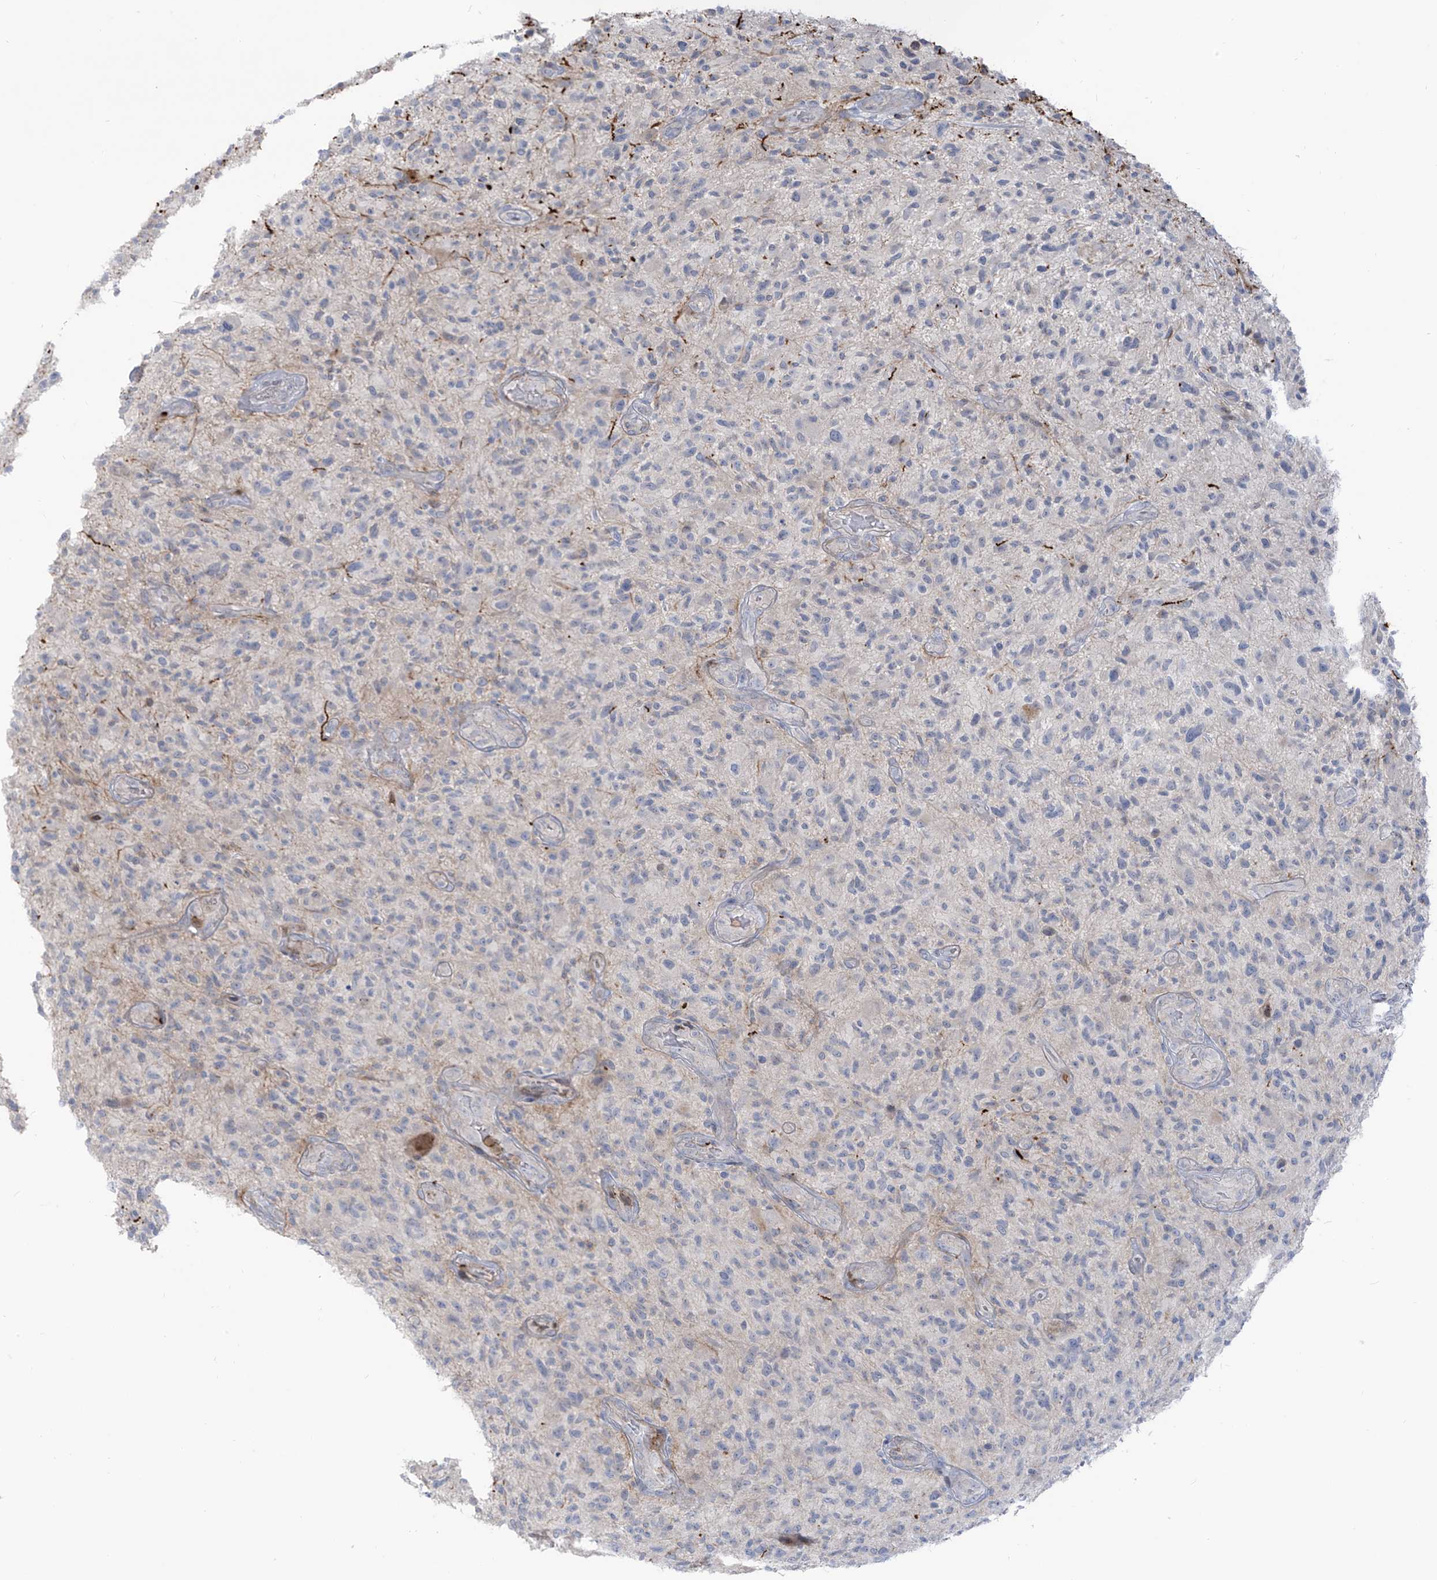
{"staining": {"intensity": "negative", "quantity": "none", "location": "none"}, "tissue": "glioma", "cell_type": "Tumor cells", "image_type": "cancer", "snomed": [{"axis": "morphology", "description": "Glioma, malignant, High grade"}, {"axis": "topography", "description": "Brain"}], "caption": "An immunohistochemistry (IHC) micrograph of malignant glioma (high-grade) is shown. There is no staining in tumor cells of malignant glioma (high-grade). (DAB immunohistochemistry with hematoxylin counter stain).", "gene": "NOTO", "patient": {"sex": "male", "age": 47}}